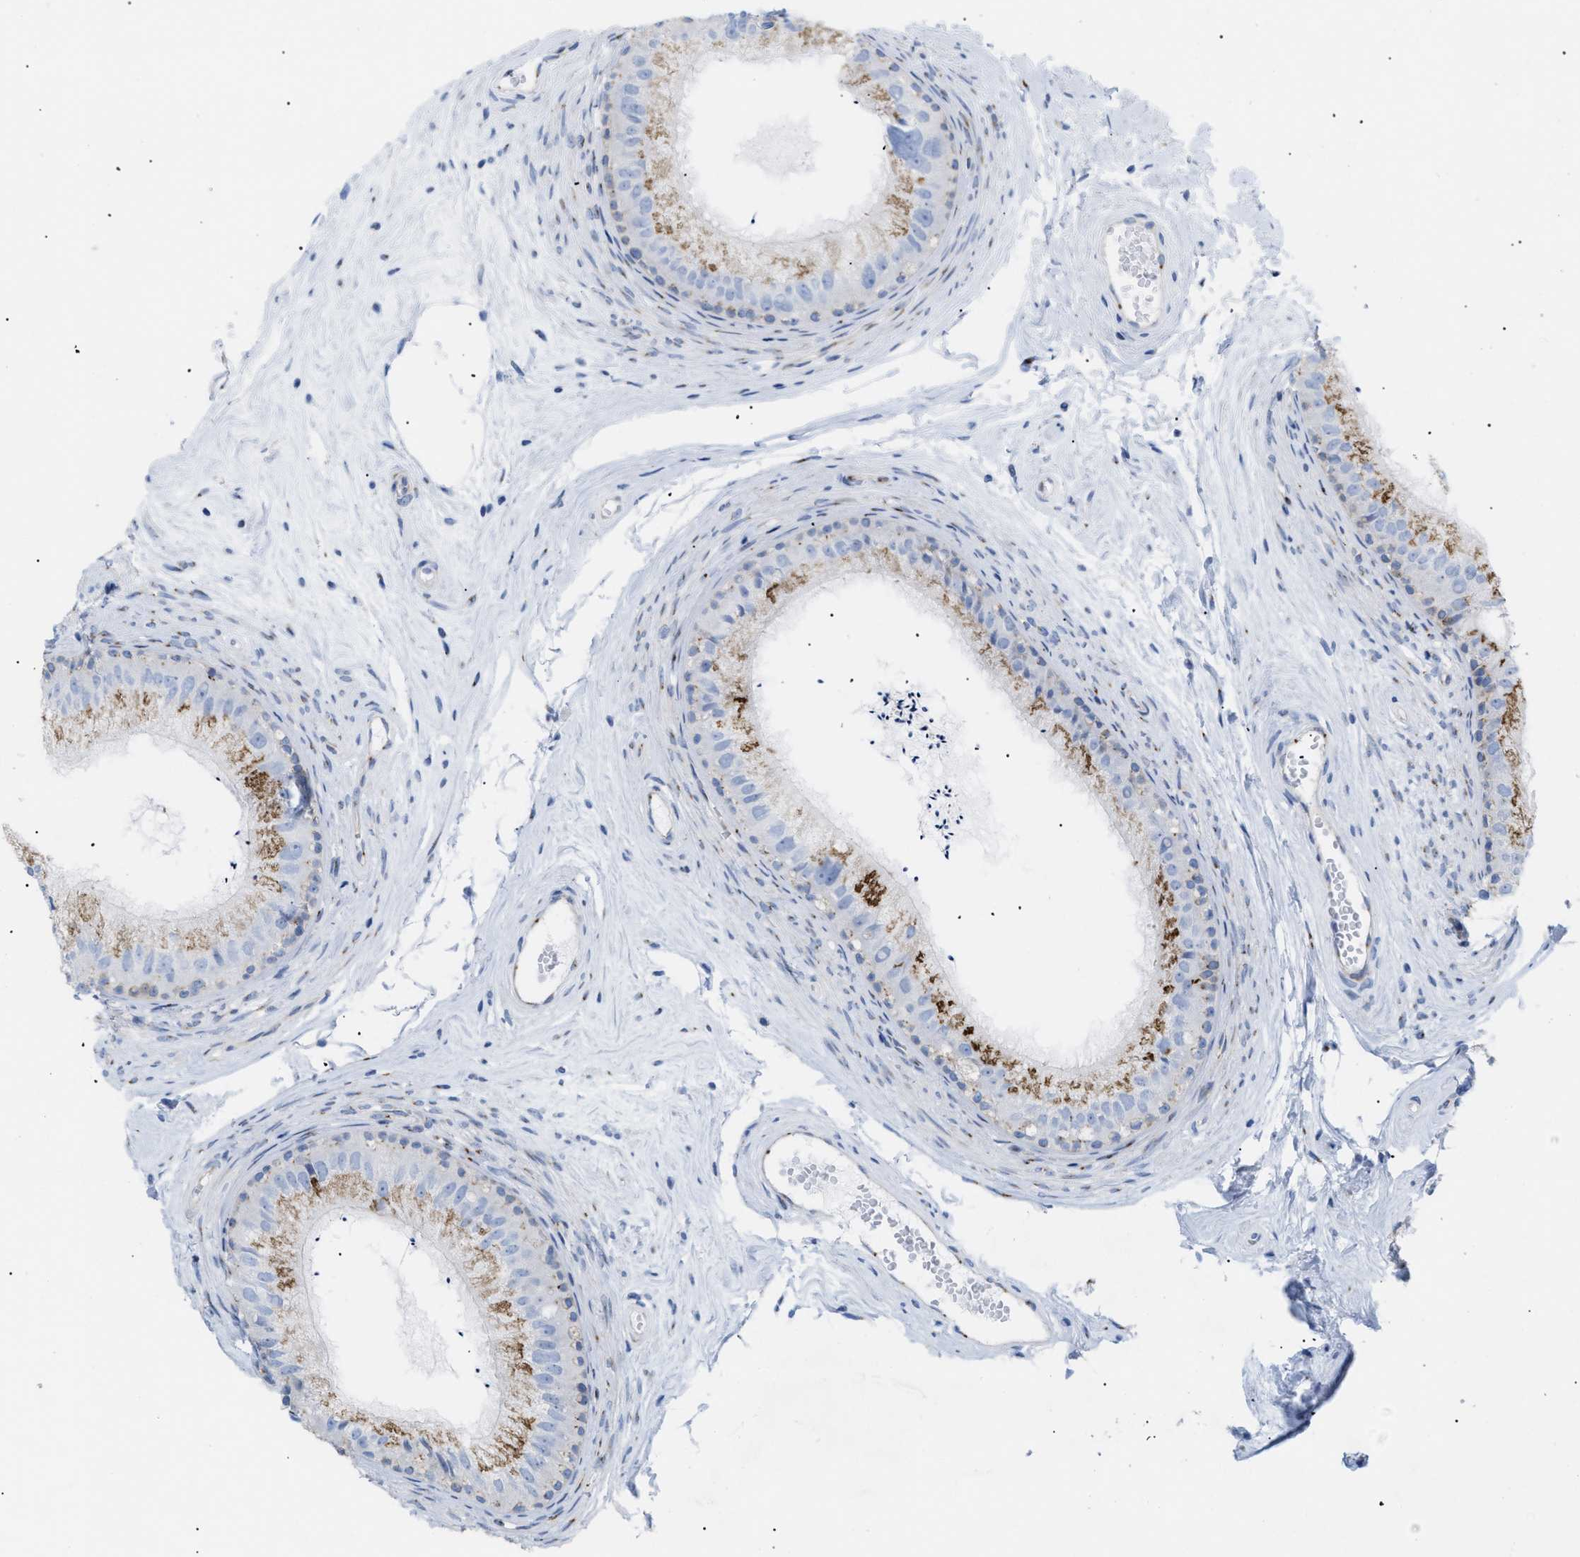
{"staining": {"intensity": "moderate", "quantity": "25%-75%", "location": "cytoplasmic/membranous"}, "tissue": "epididymis", "cell_type": "Glandular cells", "image_type": "normal", "snomed": [{"axis": "morphology", "description": "Normal tissue, NOS"}, {"axis": "topography", "description": "Epididymis"}], "caption": "Immunohistochemistry photomicrograph of benign epididymis: epididymis stained using immunohistochemistry (IHC) shows medium levels of moderate protein expression localized specifically in the cytoplasmic/membranous of glandular cells, appearing as a cytoplasmic/membranous brown color.", "gene": "TMEM17", "patient": {"sex": "male", "age": 56}}